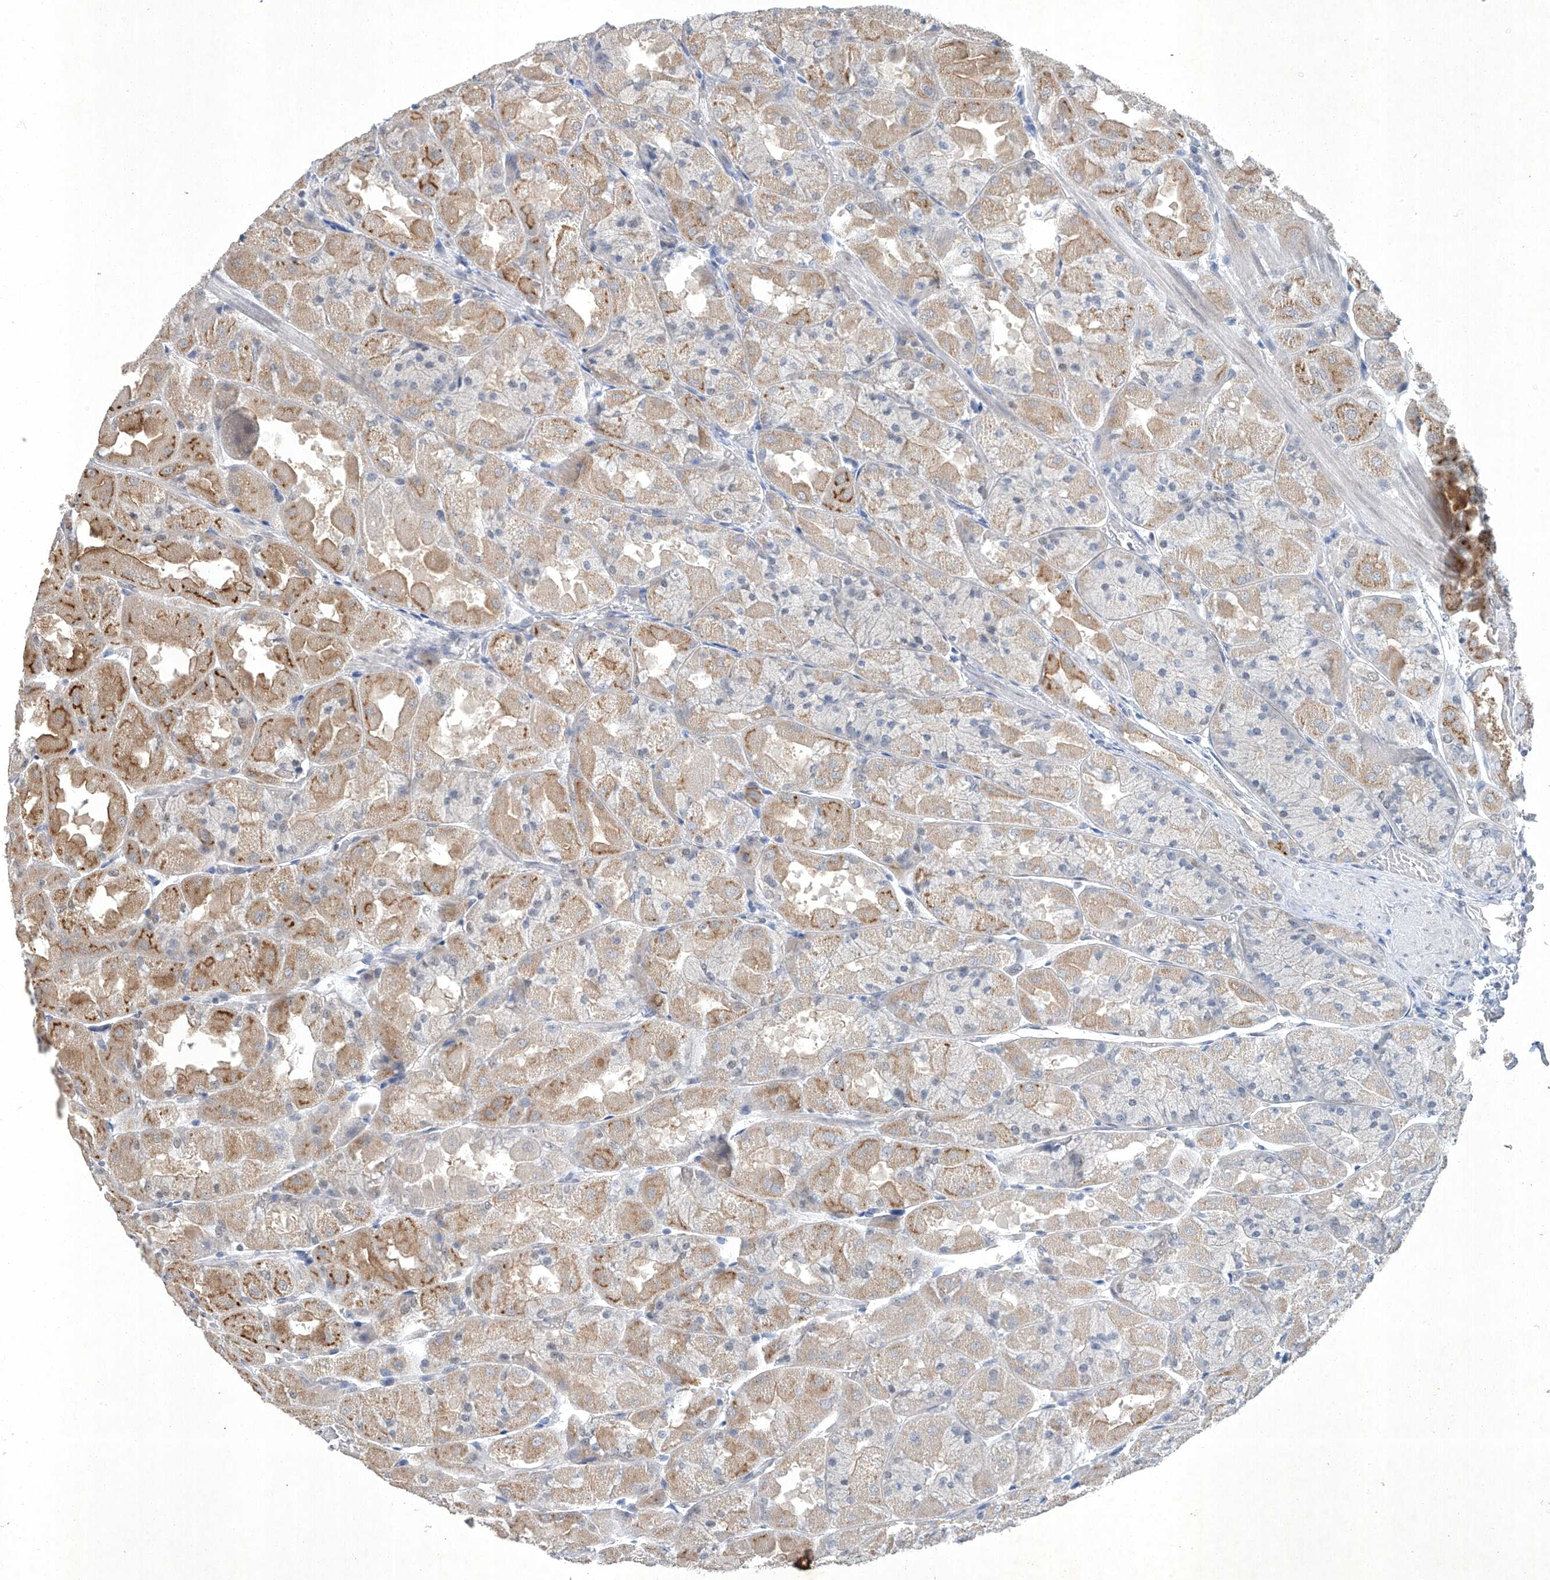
{"staining": {"intensity": "moderate", "quantity": "25%-75%", "location": "cytoplasmic/membranous"}, "tissue": "stomach", "cell_type": "Glandular cells", "image_type": "normal", "snomed": [{"axis": "morphology", "description": "Normal tissue, NOS"}, {"axis": "topography", "description": "Stomach"}], "caption": "Approximately 25%-75% of glandular cells in normal human stomach display moderate cytoplasmic/membranous protein staining as visualized by brown immunohistochemical staining.", "gene": "TAF8", "patient": {"sex": "female", "age": 61}}